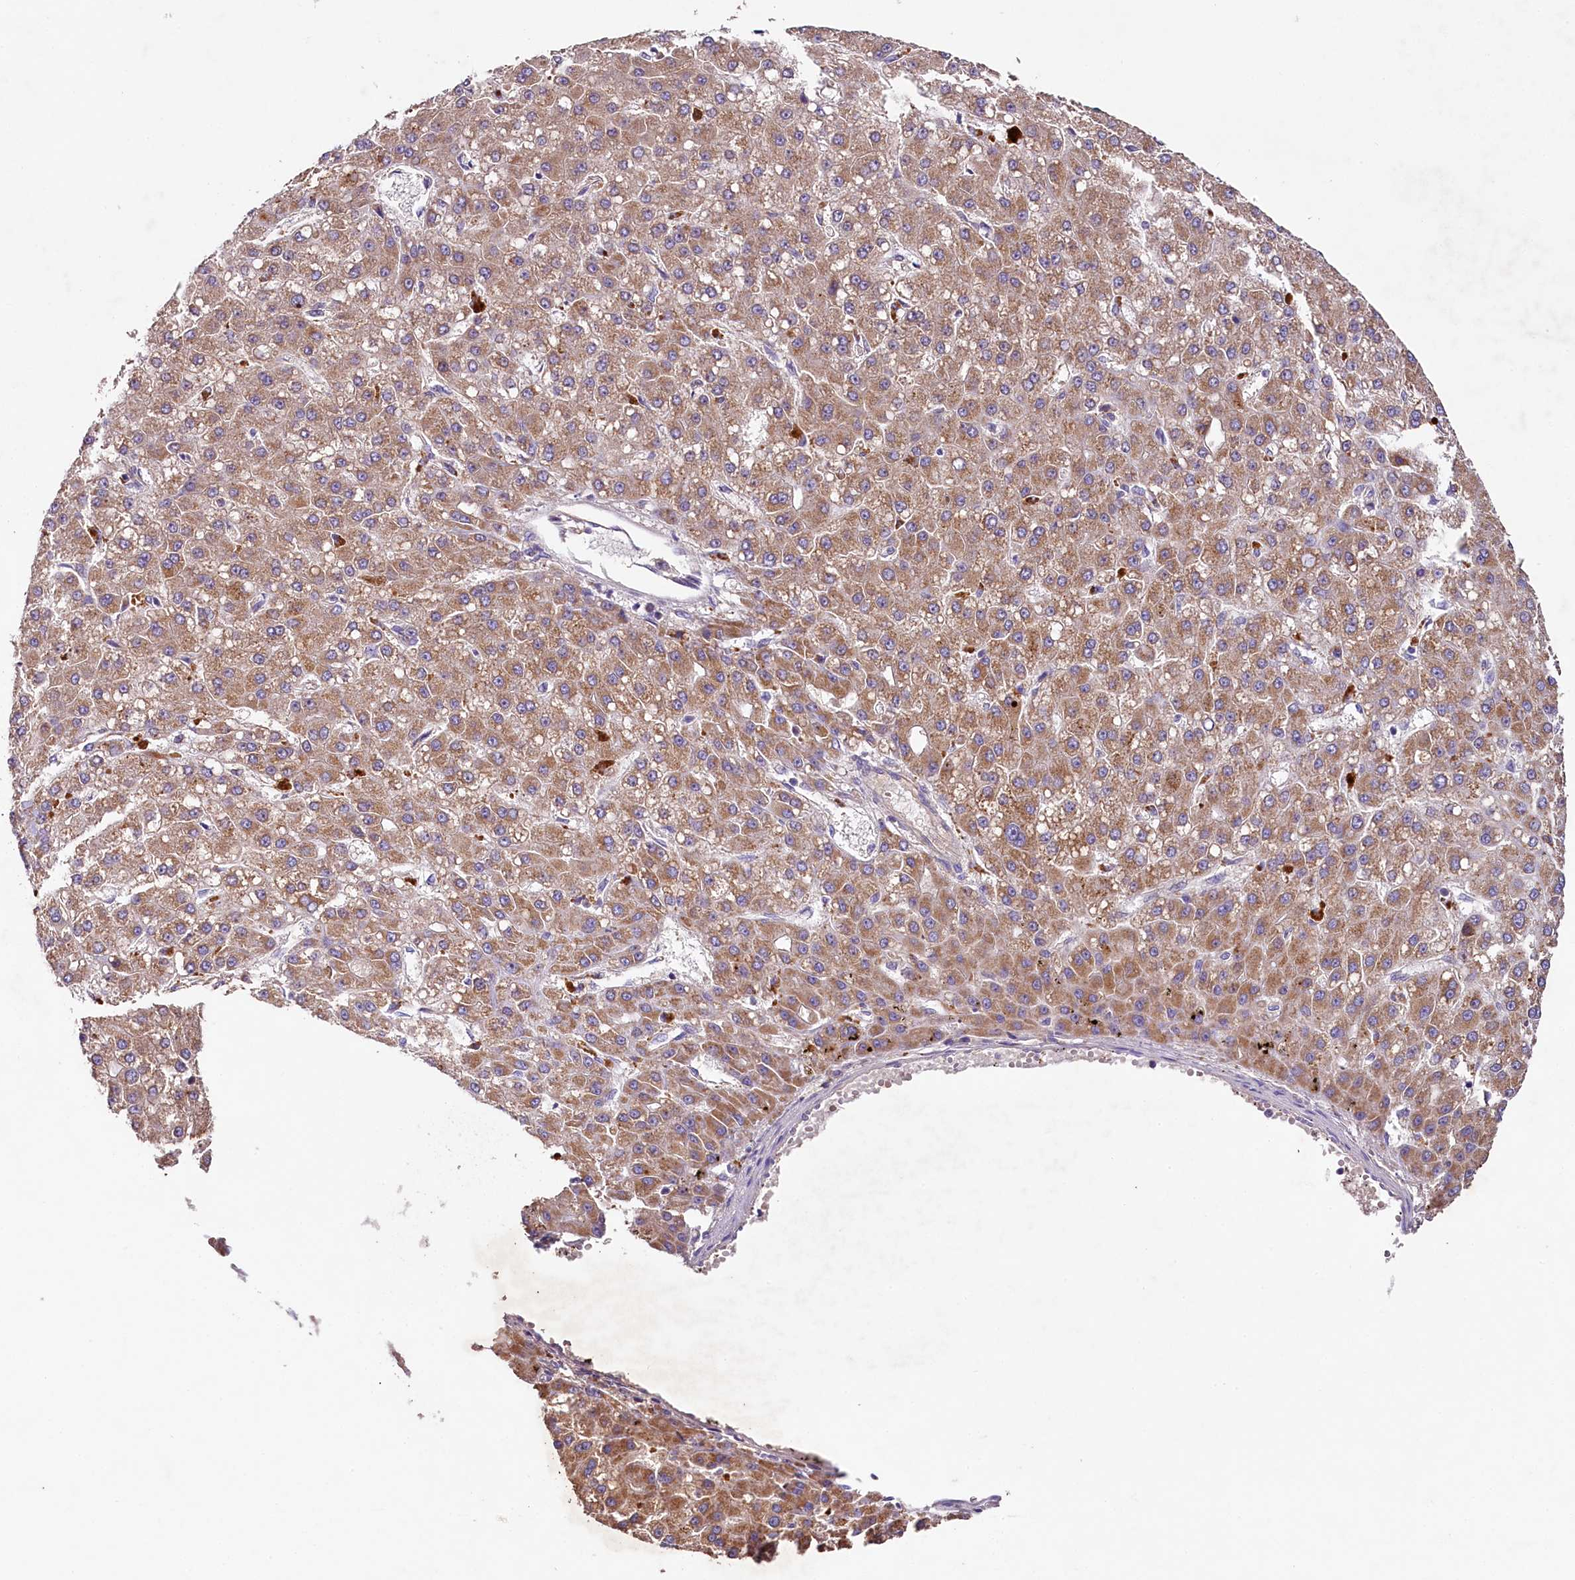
{"staining": {"intensity": "moderate", "quantity": ">75%", "location": "cytoplasmic/membranous"}, "tissue": "liver cancer", "cell_type": "Tumor cells", "image_type": "cancer", "snomed": [{"axis": "morphology", "description": "Carcinoma, Hepatocellular, NOS"}, {"axis": "topography", "description": "Liver"}], "caption": "This is a micrograph of immunohistochemistry staining of liver cancer, which shows moderate positivity in the cytoplasmic/membranous of tumor cells.", "gene": "PMPCB", "patient": {"sex": "male", "age": 67}}